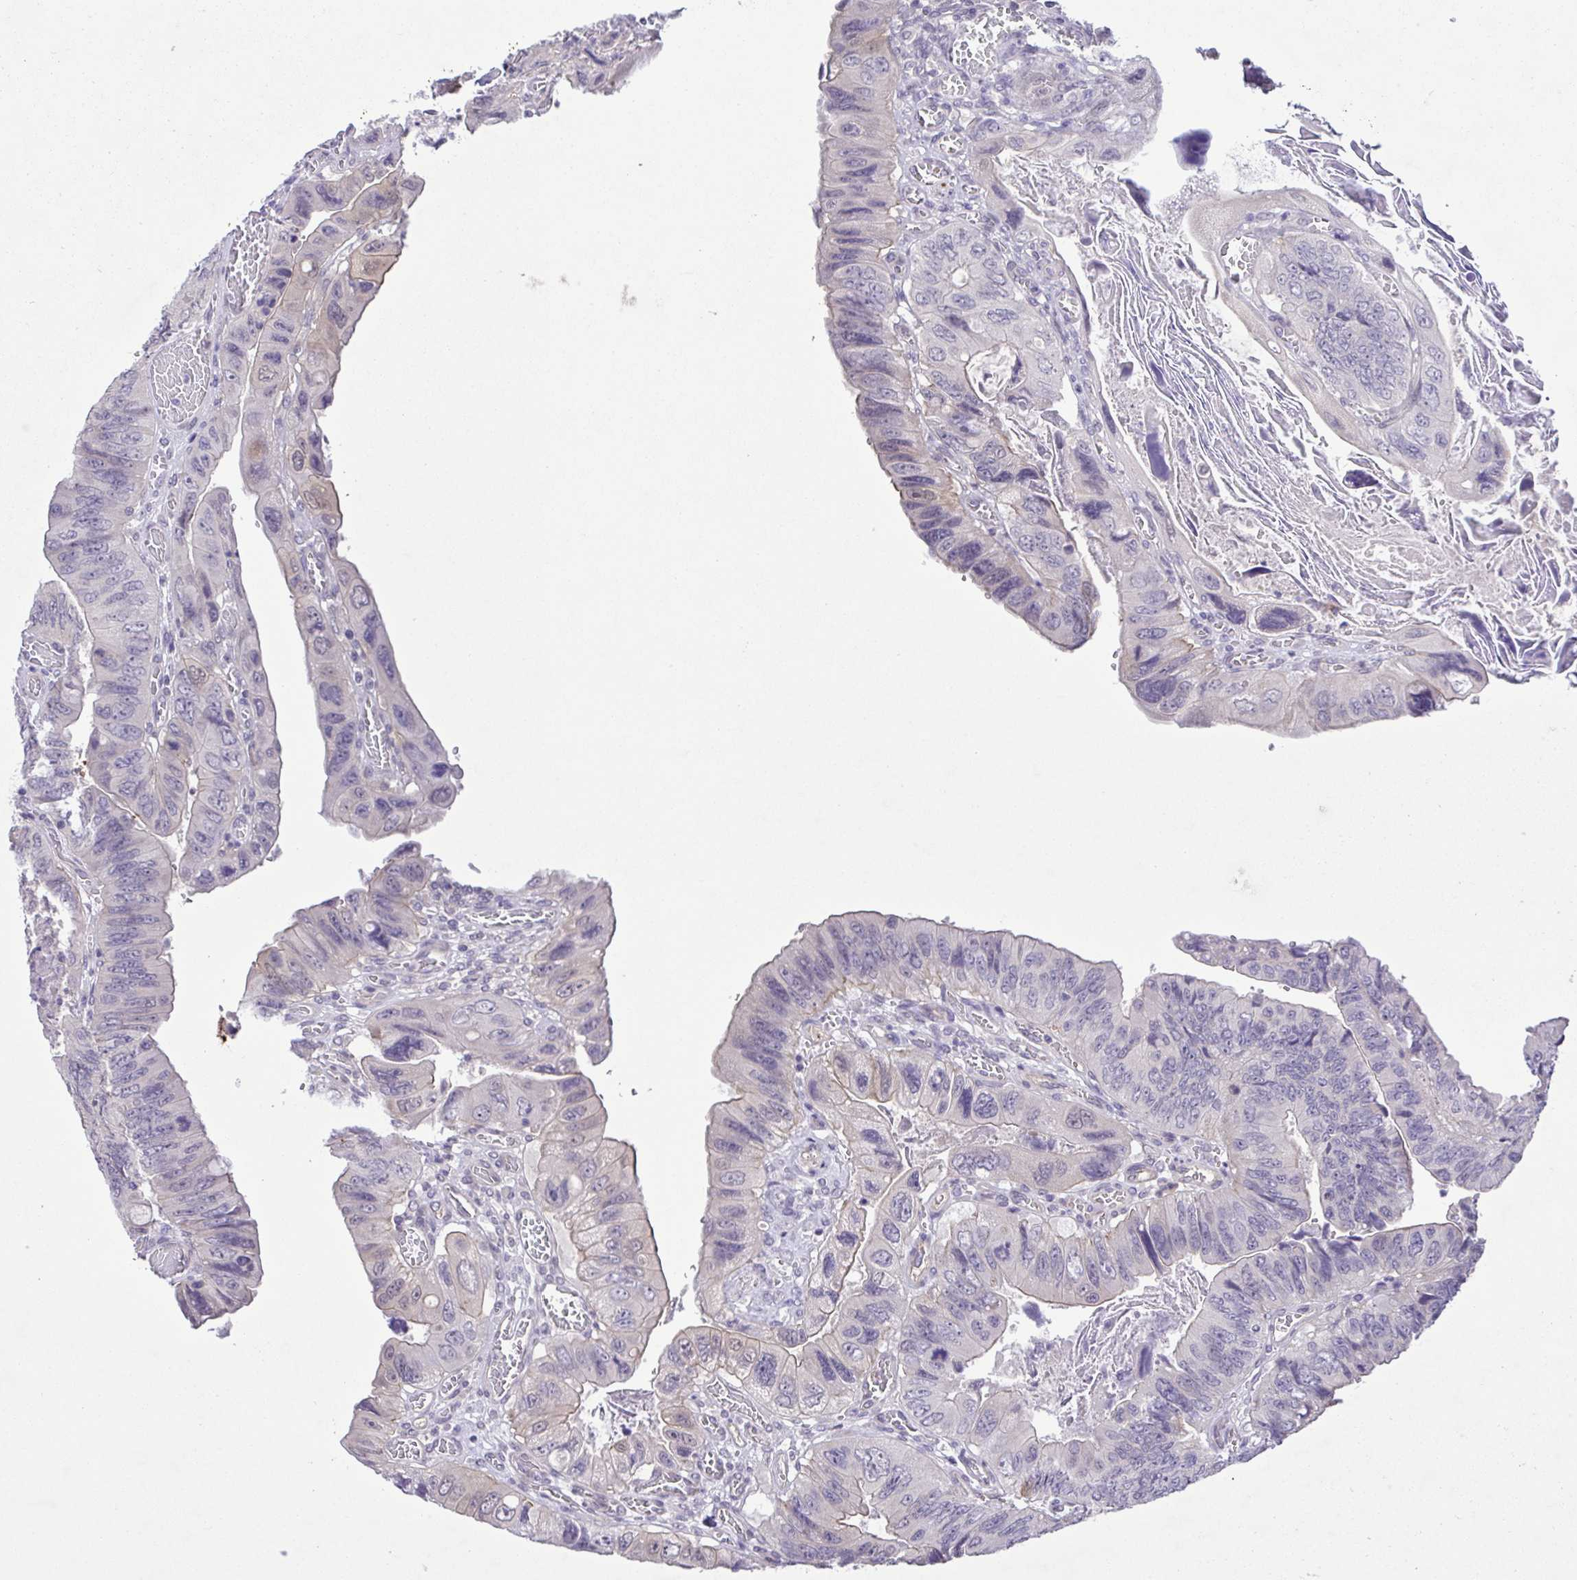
{"staining": {"intensity": "negative", "quantity": "none", "location": "none"}, "tissue": "colorectal cancer", "cell_type": "Tumor cells", "image_type": "cancer", "snomed": [{"axis": "morphology", "description": "Adenocarcinoma, NOS"}, {"axis": "topography", "description": "Colon"}], "caption": "Protein analysis of colorectal cancer (adenocarcinoma) displays no significant positivity in tumor cells.", "gene": "IL1RN", "patient": {"sex": "female", "age": 84}}